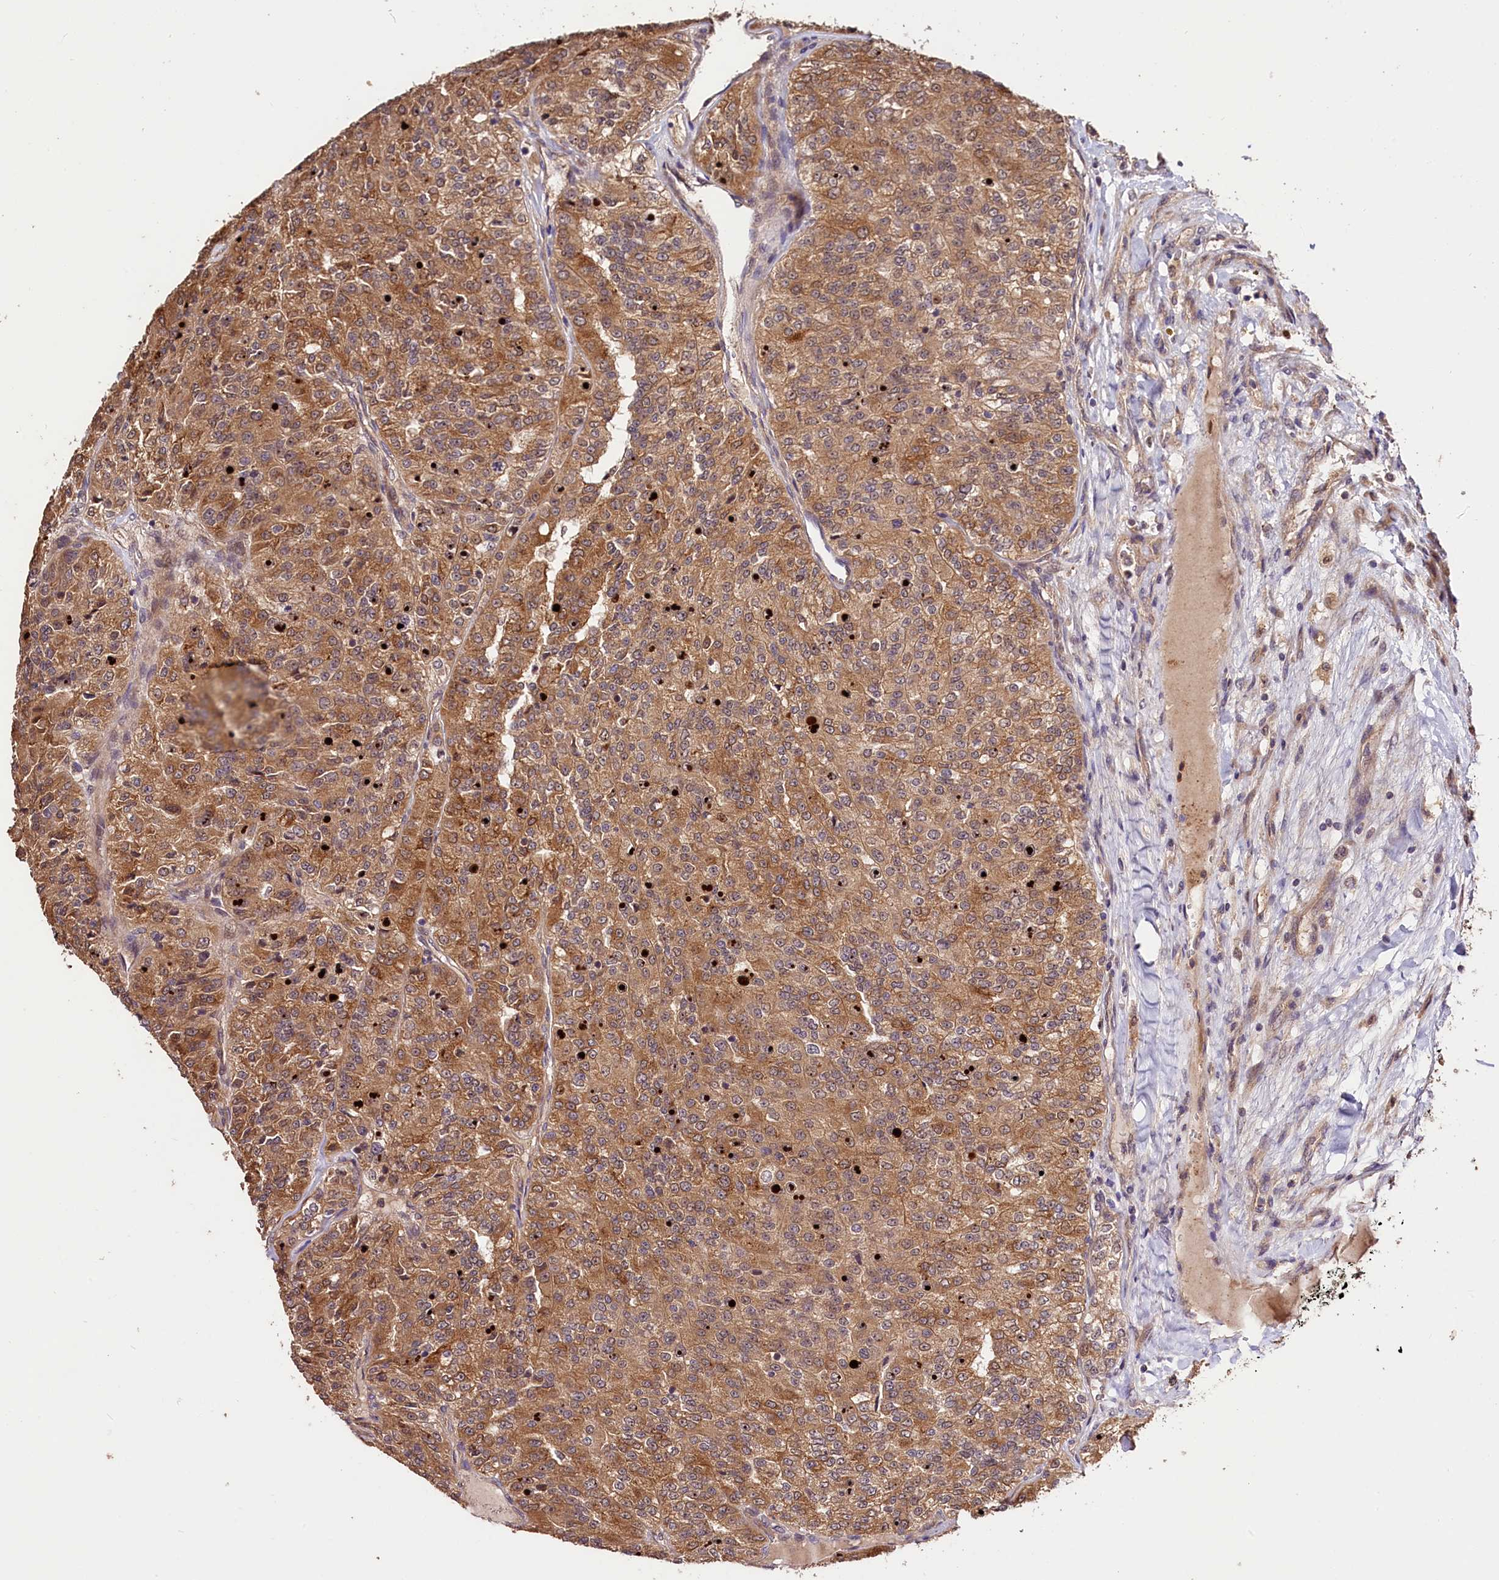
{"staining": {"intensity": "moderate", "quantity": ">75%", "location": "cytoplasmic/membranous"}, "tissue": "renal cancer", "cell_type": "Tumor cells", "image_type": "cancer", "snomed": [{"axis": "morphology", "description": "Adenocarcinoma, NOS"}, {"axis": "topography", "description": "Kidney"}], "caption": "Renal adenocarcinoma tissue exhibits moderate cytoplasmic/membranous expression in about >75% of tumor cells", "gene": "CES3", "patient": {"sex": "female", "age": 63}}